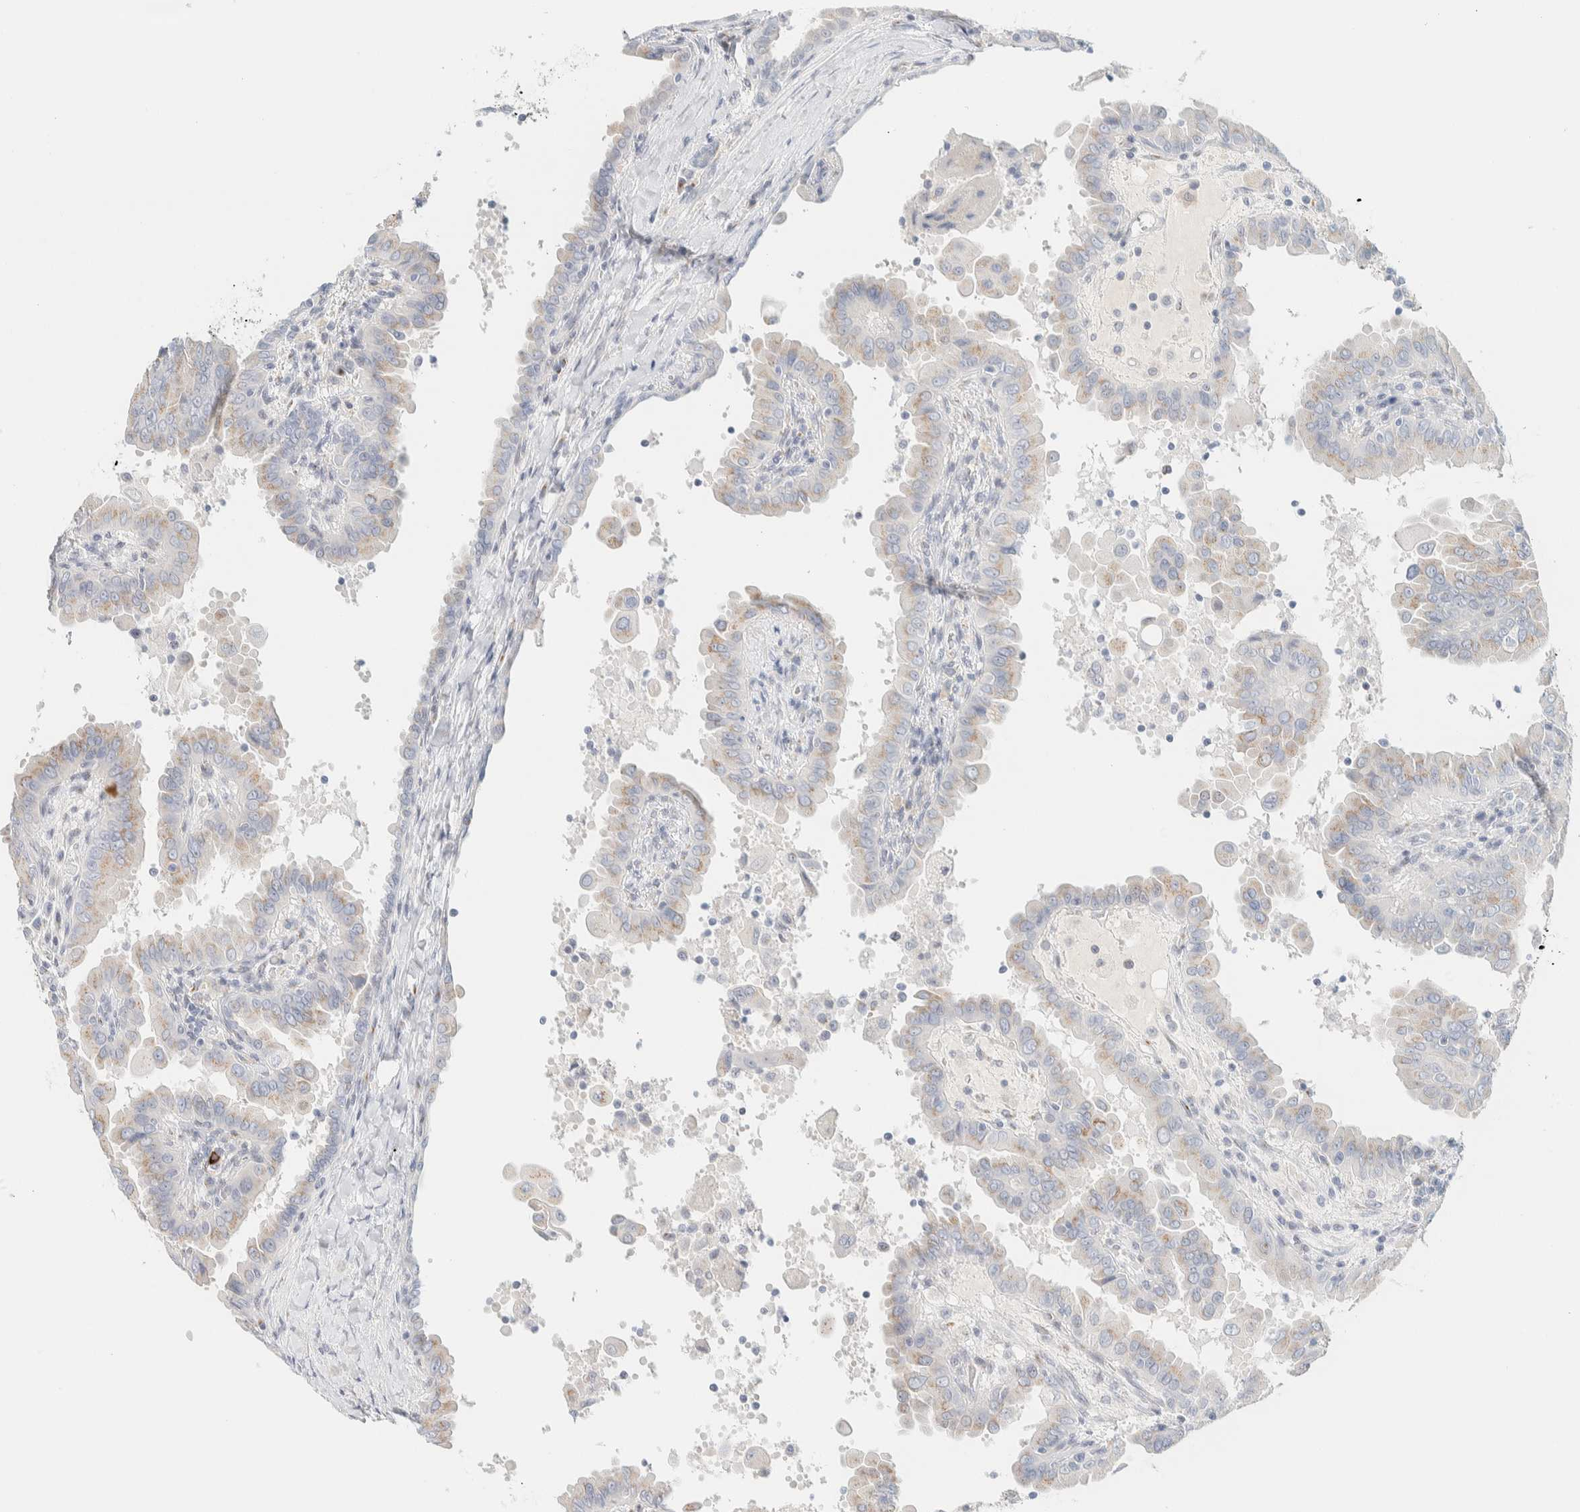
{"staining": {"intensity": "weak", "quantity": "25%-75%", "location": "cytoplasmic/membranous"}, "tissue": "thyroid cancer", "cell_type": "Tumor cells", "image_type": "cancer", "snomed": [{"axis": "morphology", "description": "Papillary adenocarcinoma, NOS"}, {"axis": "topography", "description": "Thyroid gland"}], "caption": "This image displays immunohistochemistry staining of papillary adenocarcinoma (thyroid), with low weak cytoplasmic/membranous staining in approximately 25%-75% of tumor cells.", "gene": "SPNS3", "patient": {"sex": "male", "age": 33}}